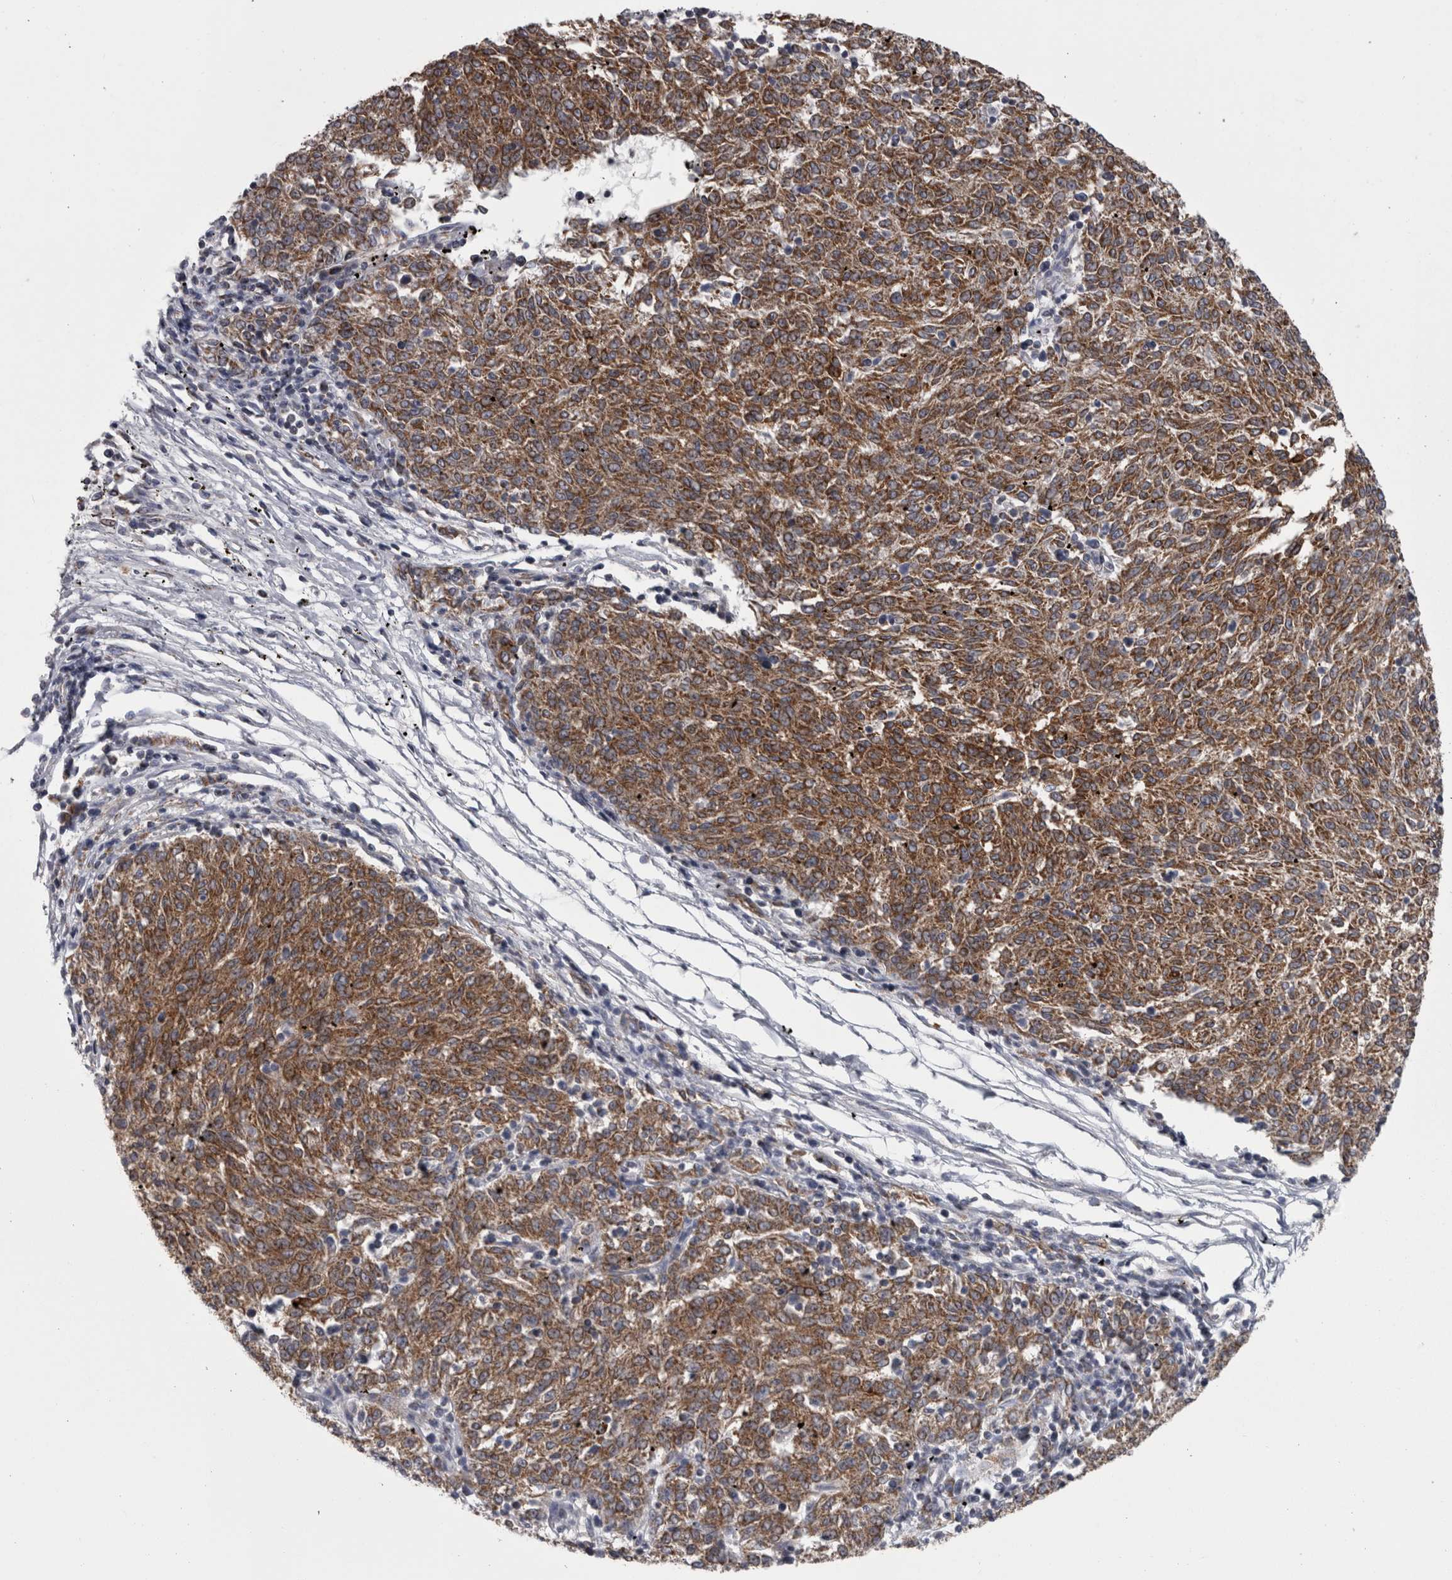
{"staining": {"intensity": "moderate", "quantity": ">75%", "location": "cytoplasmic/membranous"}, "tissue": "melanoma", "cell_type": "Tumor cells", "image_type": "cancer", "snomed": [{"axis": "morphology", "description": "Malignant melanoma, NOS"}, {"axis": "topography", "description": "Skin"}], "caption": "Moderate cytoplasmic/membranous staining for a protein is identified in about >75% of tumor cells of malignant melanoma using immunohistochemistry.", "gene": "DBT", "patient": {"sex": "female", "age": 72}}